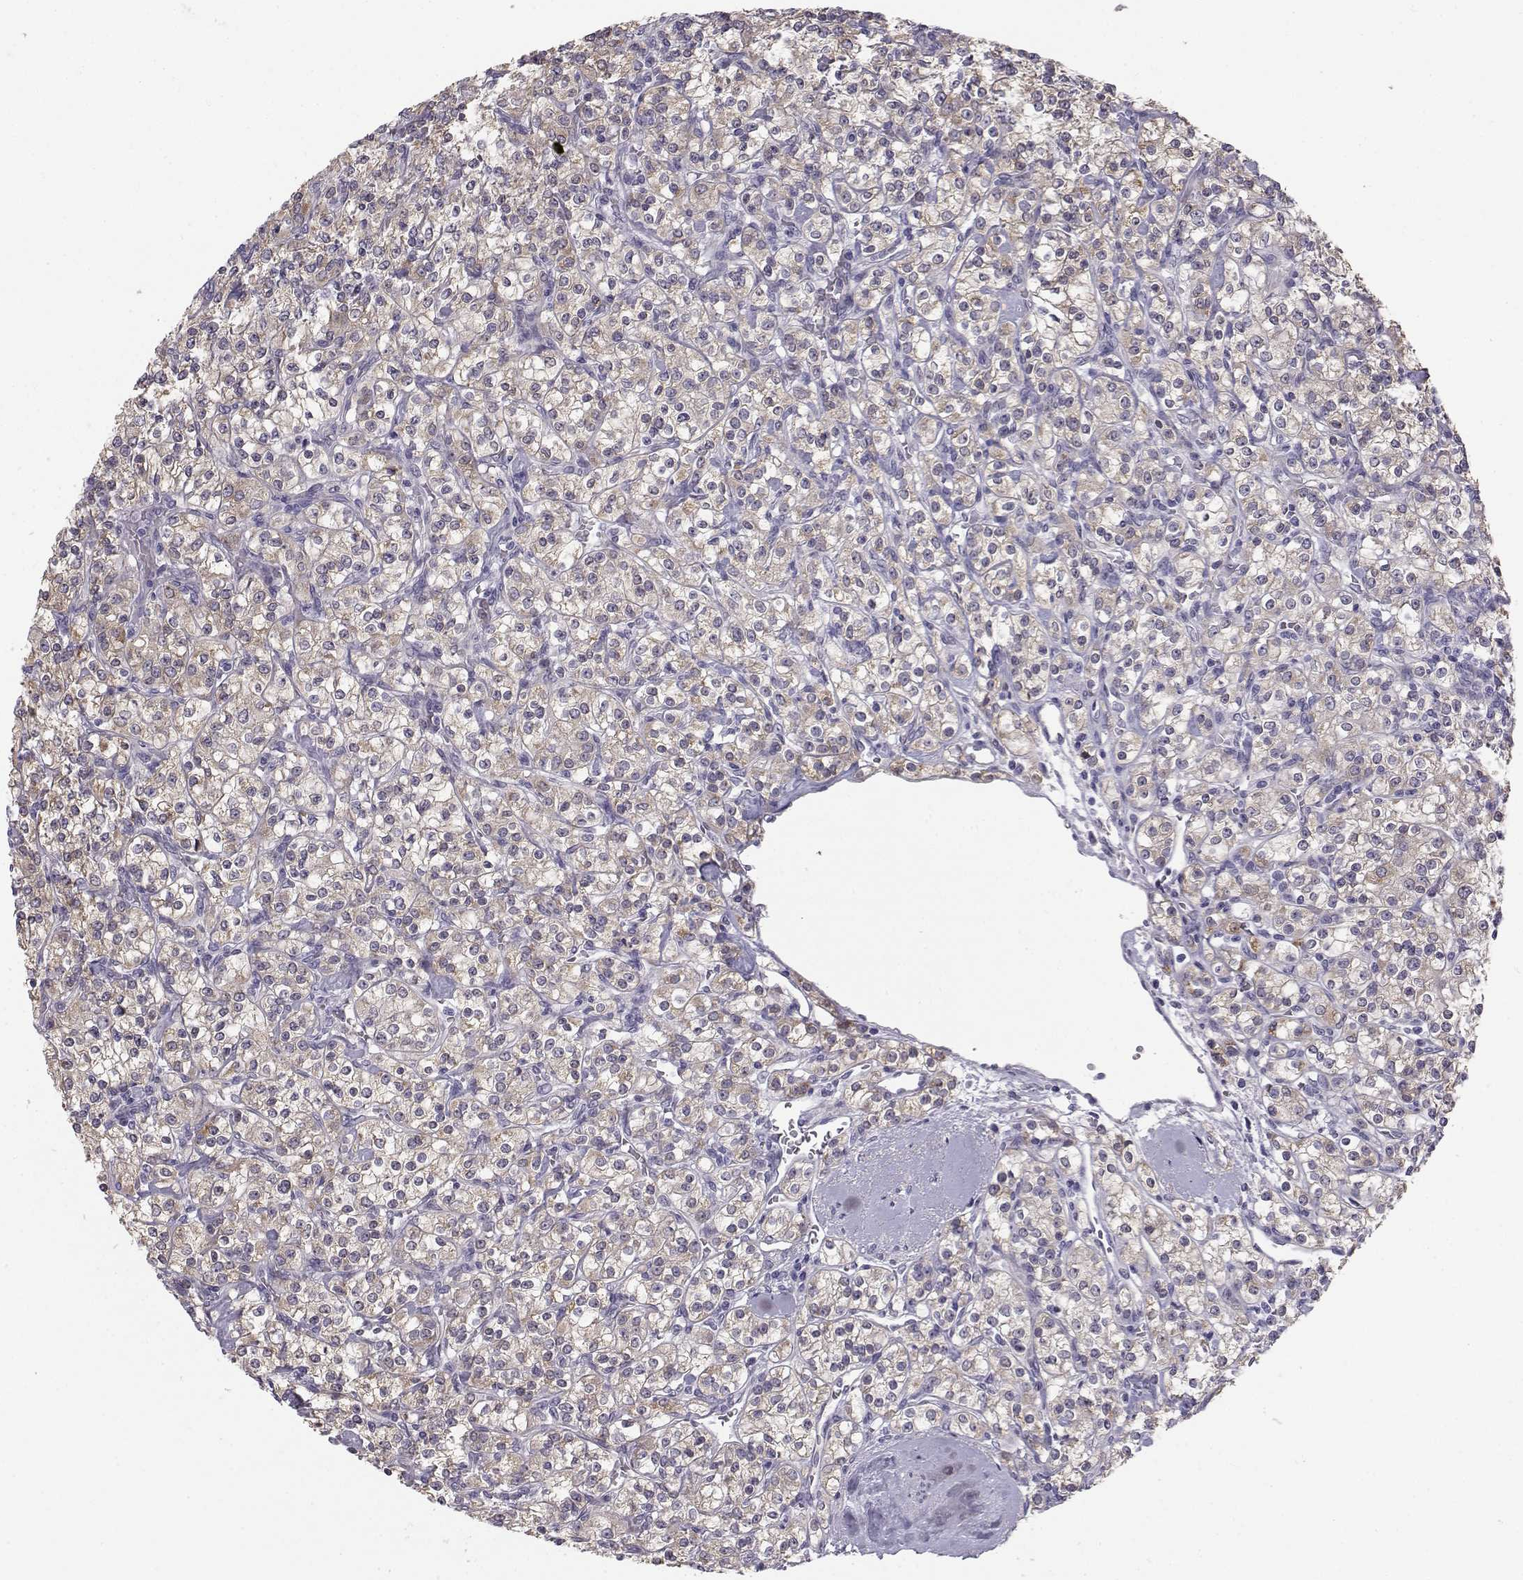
{"staining": {"intensity": "weak", "quantity": "<25%", "location": "cytoplasmic/membranous"}, "tissue": "renal cancer", "cell_type": "Tumor cells", "image_type": "cancer", "snomed": [{"axis": "morphology", "description": "Adenocarcinoma, NOS"}, {"axis": "topography", "description": "Kidney"}], "caption": "The image demonstrates no staining of tumor cells in renal cancer. Brightfield microscopy of IHC stained with DAB (3,3'-diaminobenzidine) (brown) and hematoxylin (blue), captured at high magnification.", "gene": "KCNMB4", "patient": {"sex": "male", "age": 77}}